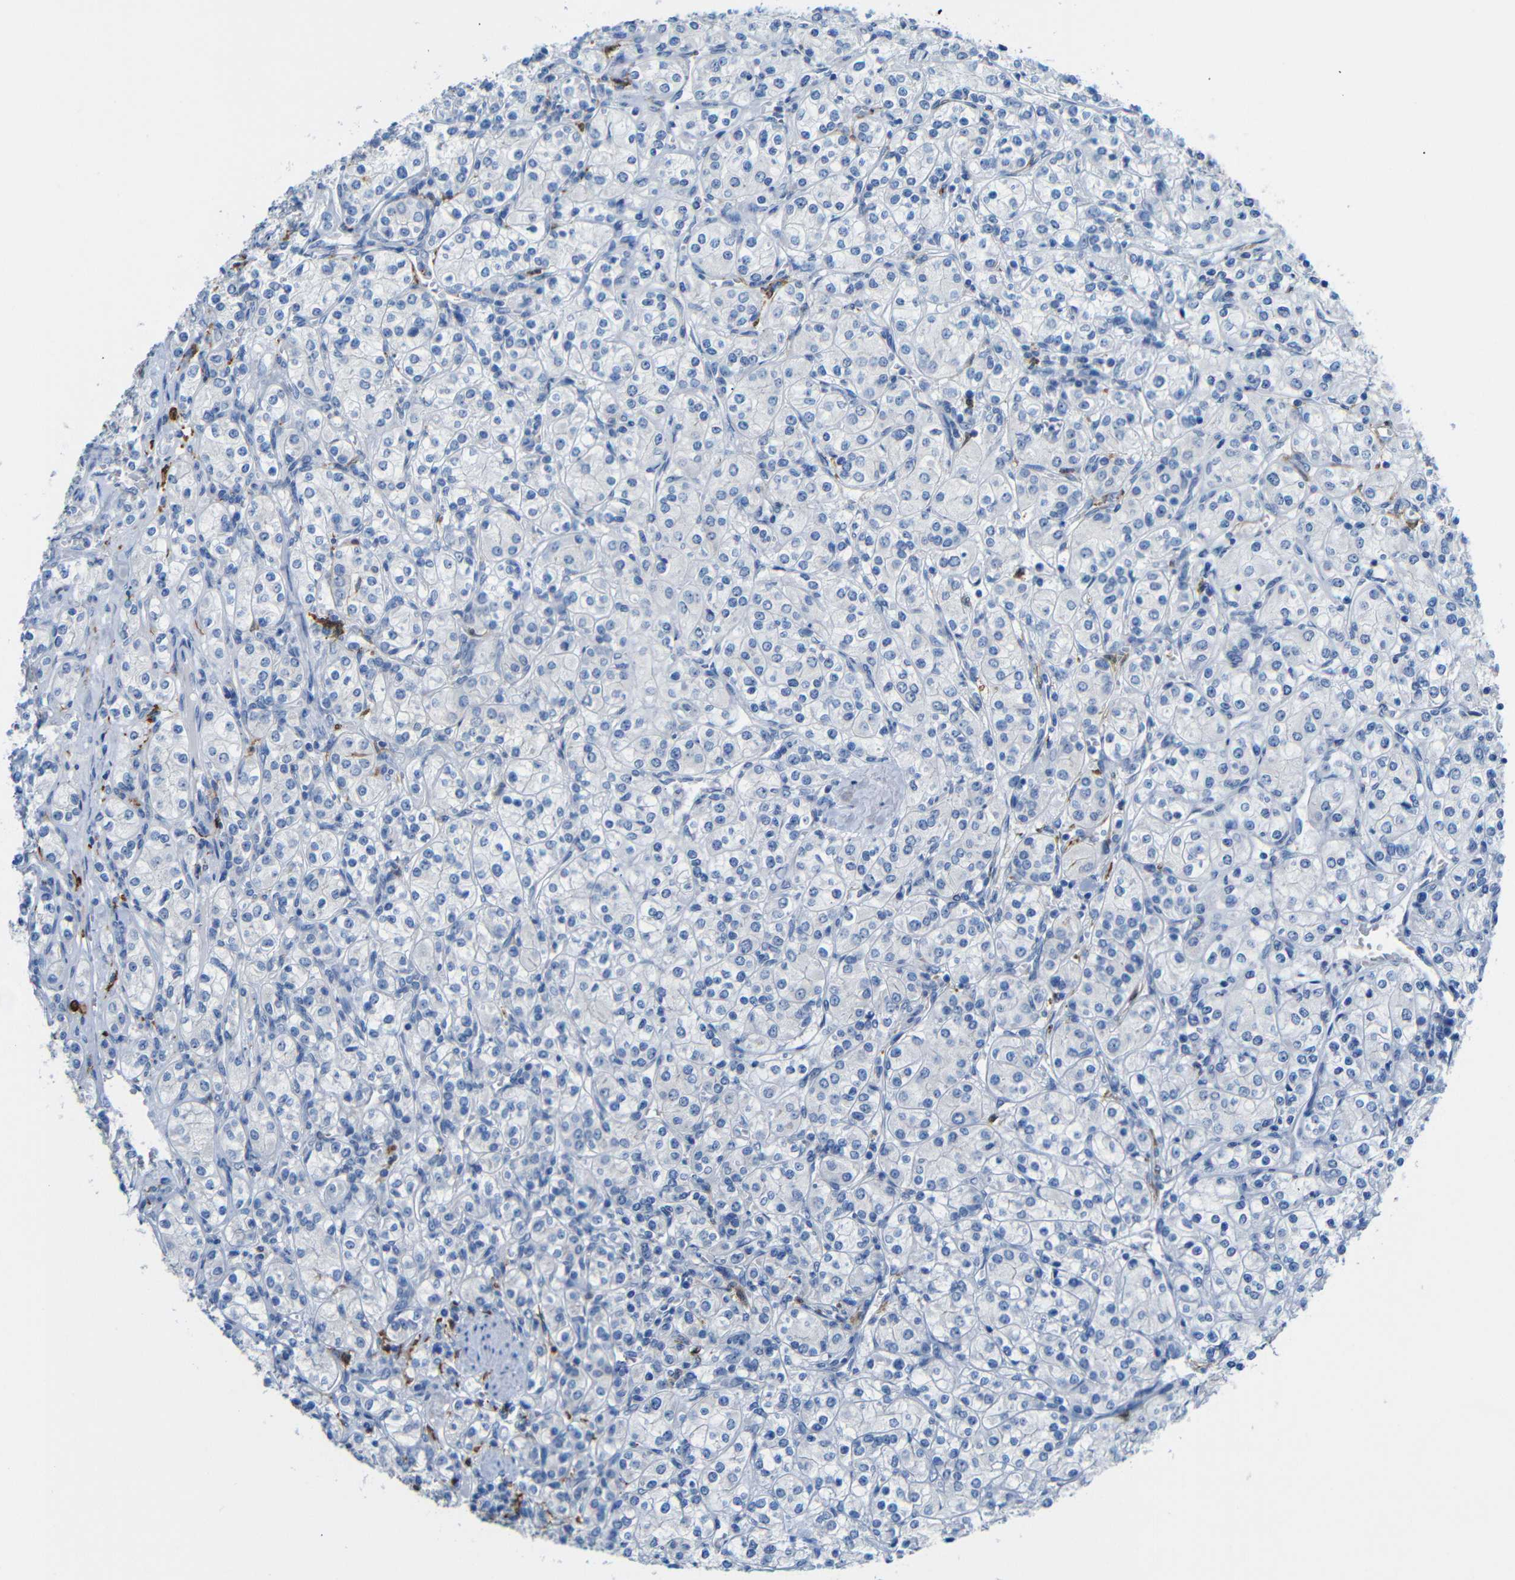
{"staining": {"intensity": "negative", "quantity": "none", "location": "none"}, "tissue": "renal cancer", "cell_type": "Tumor cells", "image_type": "cancer", "snomed": [{"axis": "morphology", "description": "Adenocarcinoma, NOS"}, {"axis": "topography", "description": "Kidney"}], "caption": "Immunohistochemistry image of renal cancer stained for a protein (brown), which exhibits no expression in tumor cells.", "gene": "C1orf210", "patient": {"sex": "male", "age": 77}}